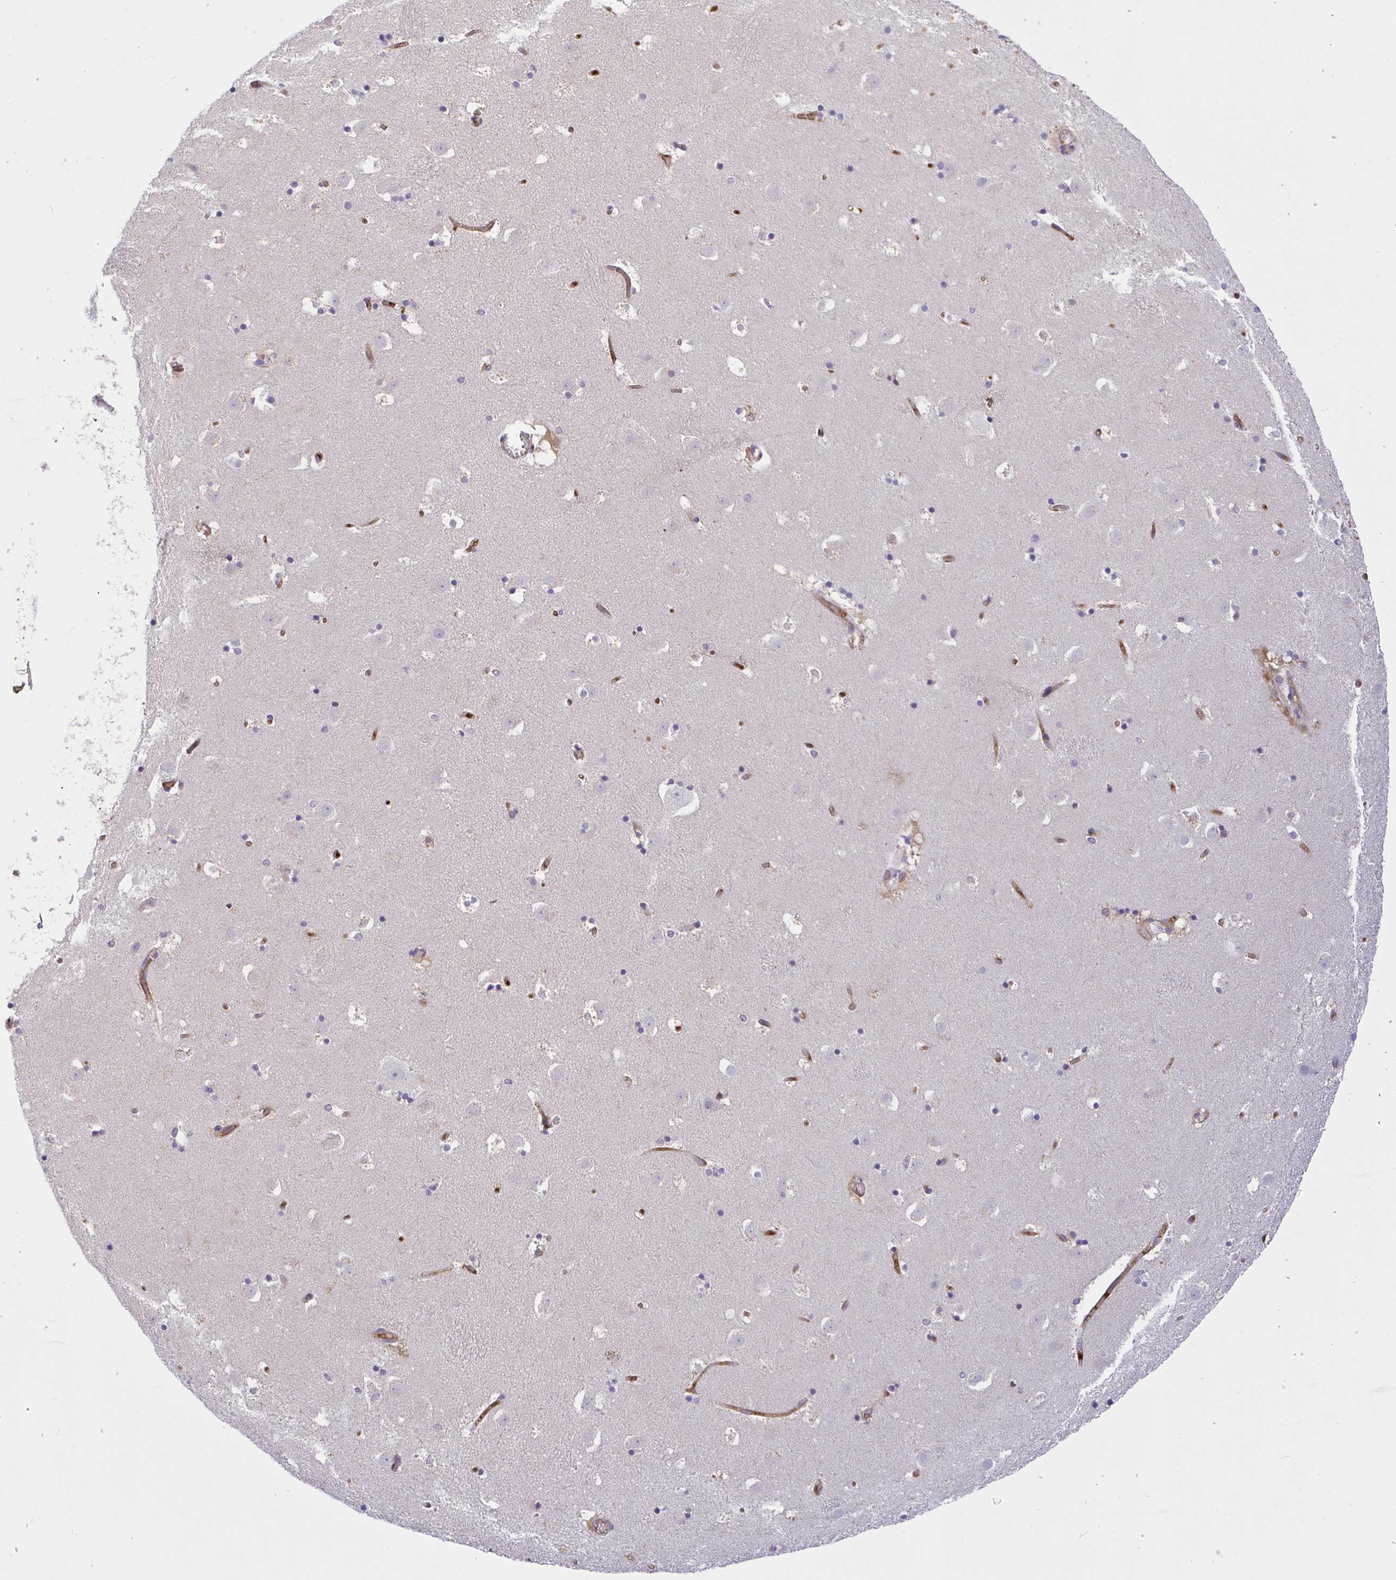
{"staining": {"intensity": "moderate", "quantity": "<25%", "location": "cytoplasmic/membranous"}, "tissue": "caudate", "cell_type": "Glial cells", "image_type": "normal", "snomed": [{"axis": "morphology", "description": "Normal tissue, NOS"}, {"axis": "topography", "description": "Lateral ventricle wall"}], "caption": "Approximately <25% of glial cells in benign caudate show moderate cytoplasmic/membranous protein staining as visualized by brown immunohistochemical staining.", "gene": "C19orf54", "patient": {"sex": "male", "age": 37}}